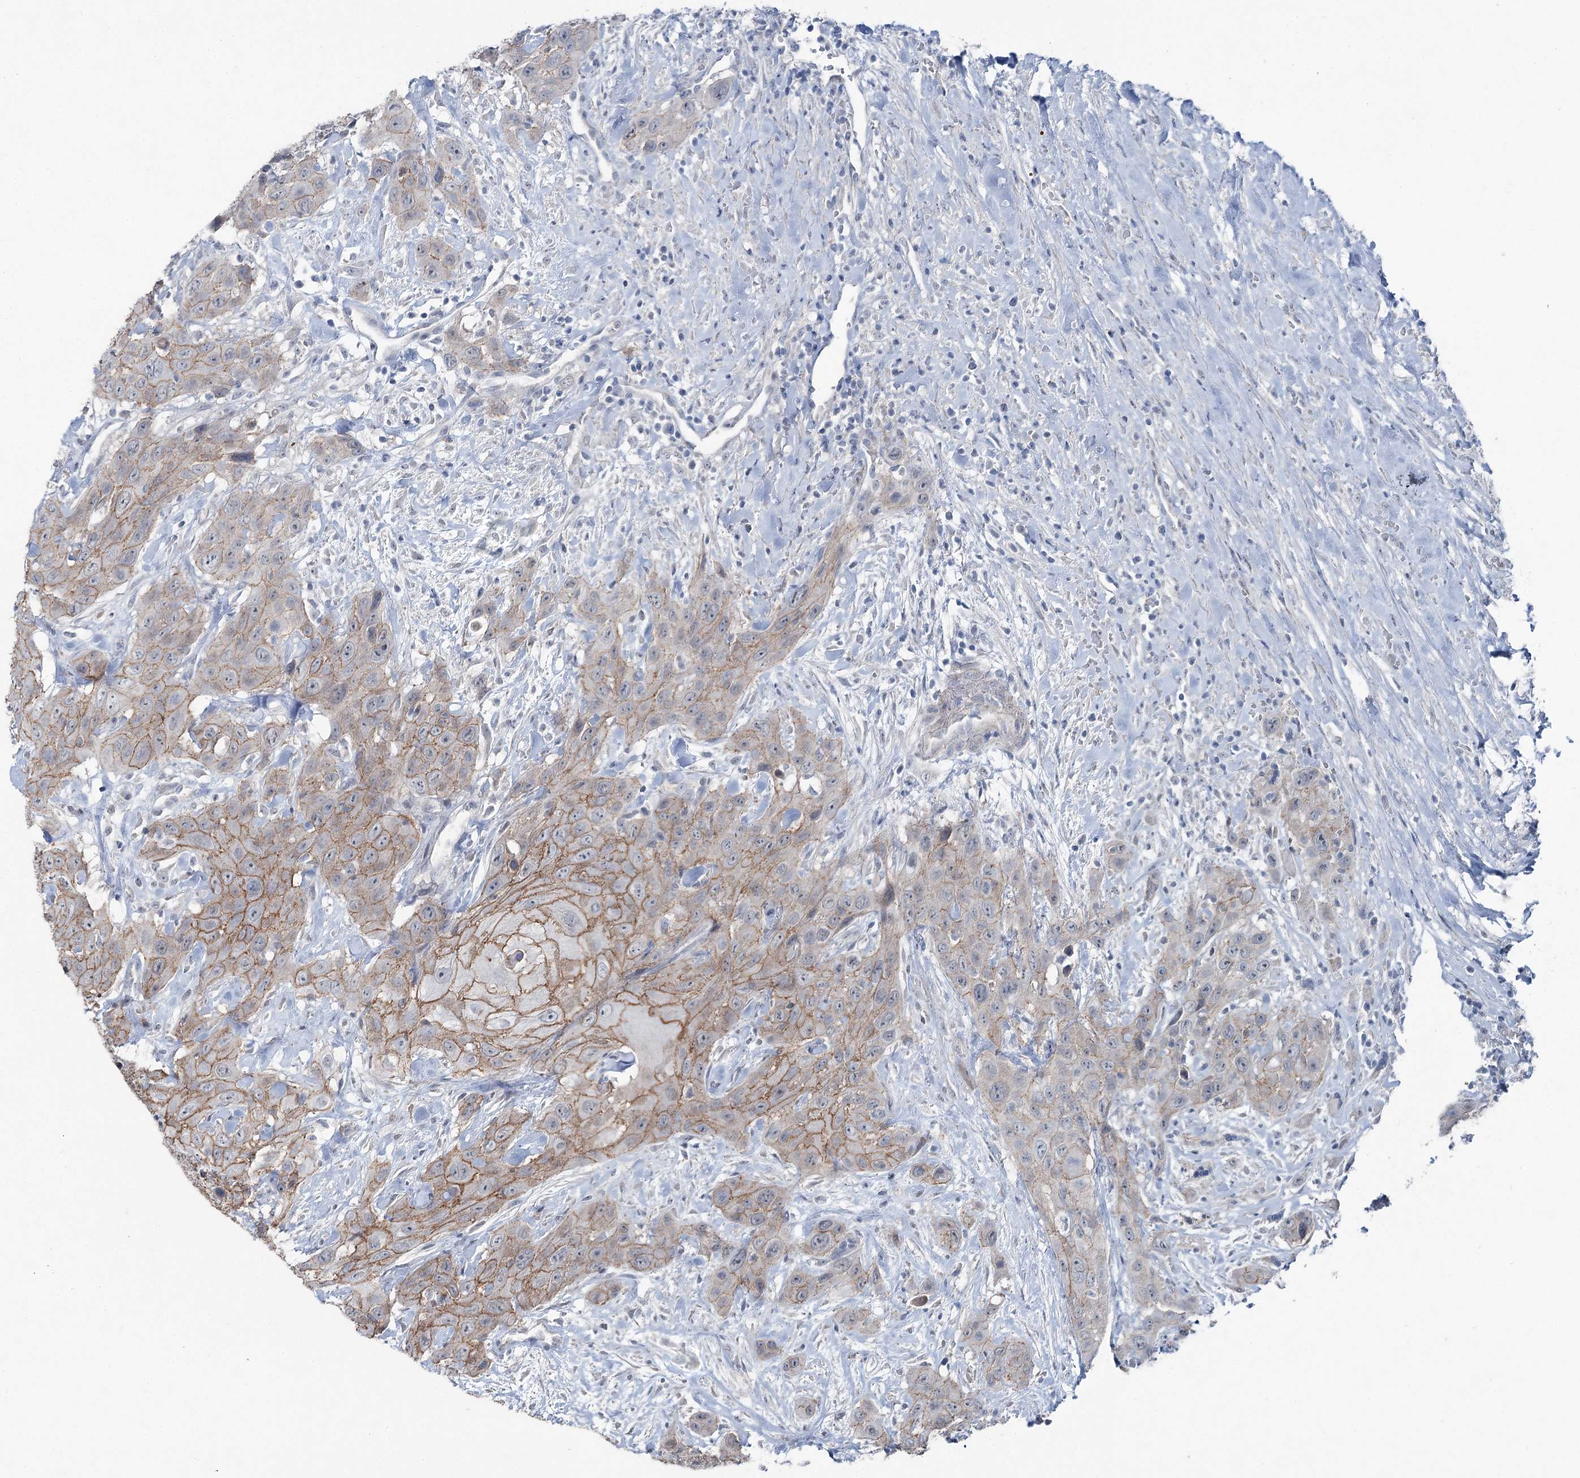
{"staining": {"intensity": "moderate", "quantity": ">75%", "location": "cytoplasmic/membranous"}, "tissue": "head and neck cancer", "cell_type": "Tumor cells", "image_type": "cancer", "snomed": [{"axis": "morphology", "description": "Squamous cell carcinoma, NOS"}, {"axis": "topography", "description": "Head-Neck"}], "caption": "Protein analysis of squamous cell carcinoma (head and neck) tissue exhibits moderate cytoplasmic/membranous staining in about >75% of tumor cells.", "gene": "FAM120B", "patient": {"sex": "male", "age": 81}}